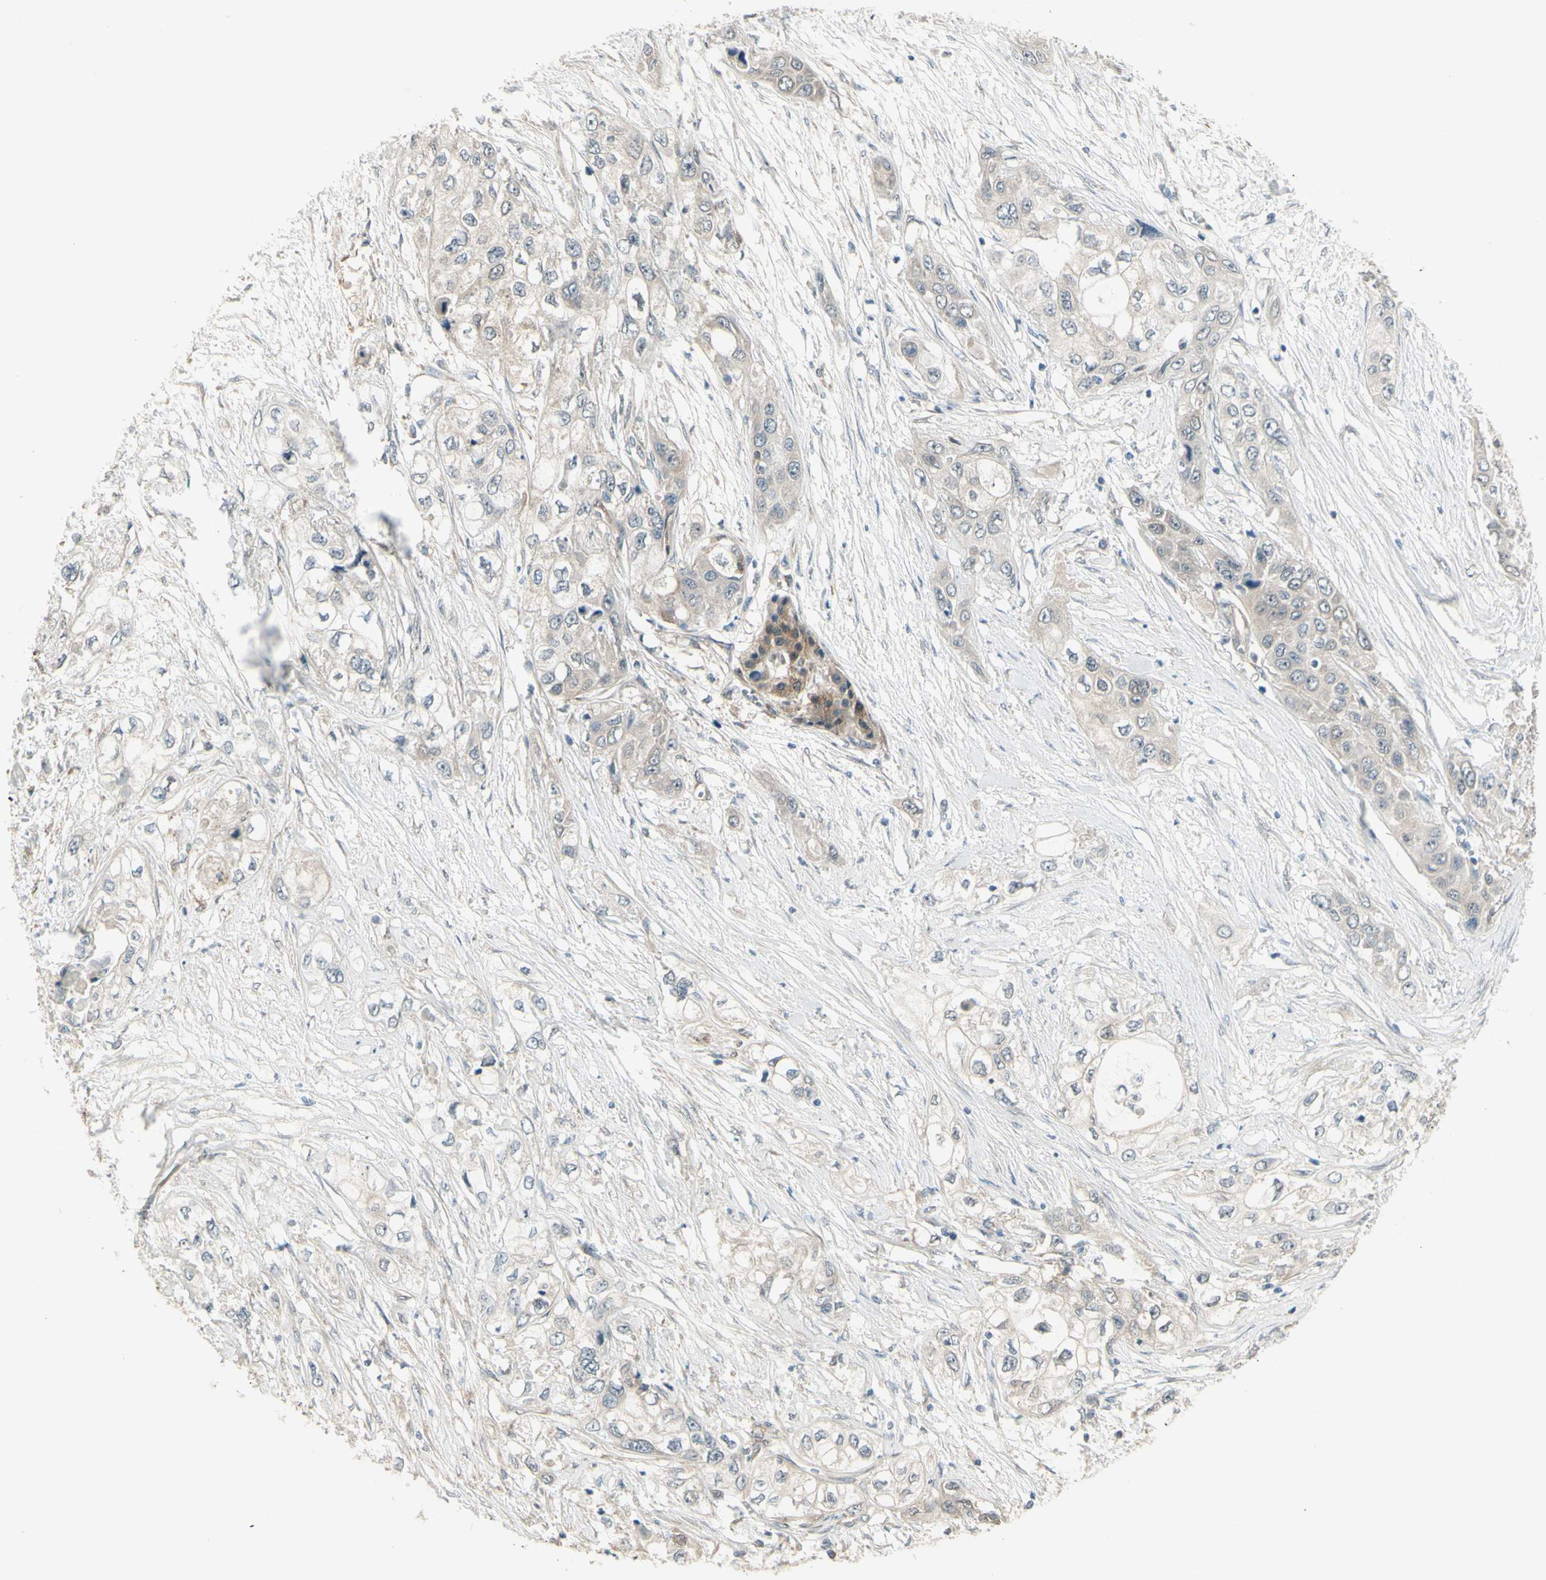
{"staining": {"intensity": "negative", "quantity": "none", "location": "none"}, "tissue": "pancreatic cancer", "cell_type": "Tumor cells", "image_type": "cancer", "snomed": [{"axis": "morphology", "description": "Adenocarcinoma, NOS"}, {"axis": "topography", "description": "Pancreas"}], "caption": "This is an immunohistochemistry image of adenocarcinoma (pancreatic). There is no staining in tumor cells.", "gene": "NAXD", "patient": {"sex": "female", "age": 70}}